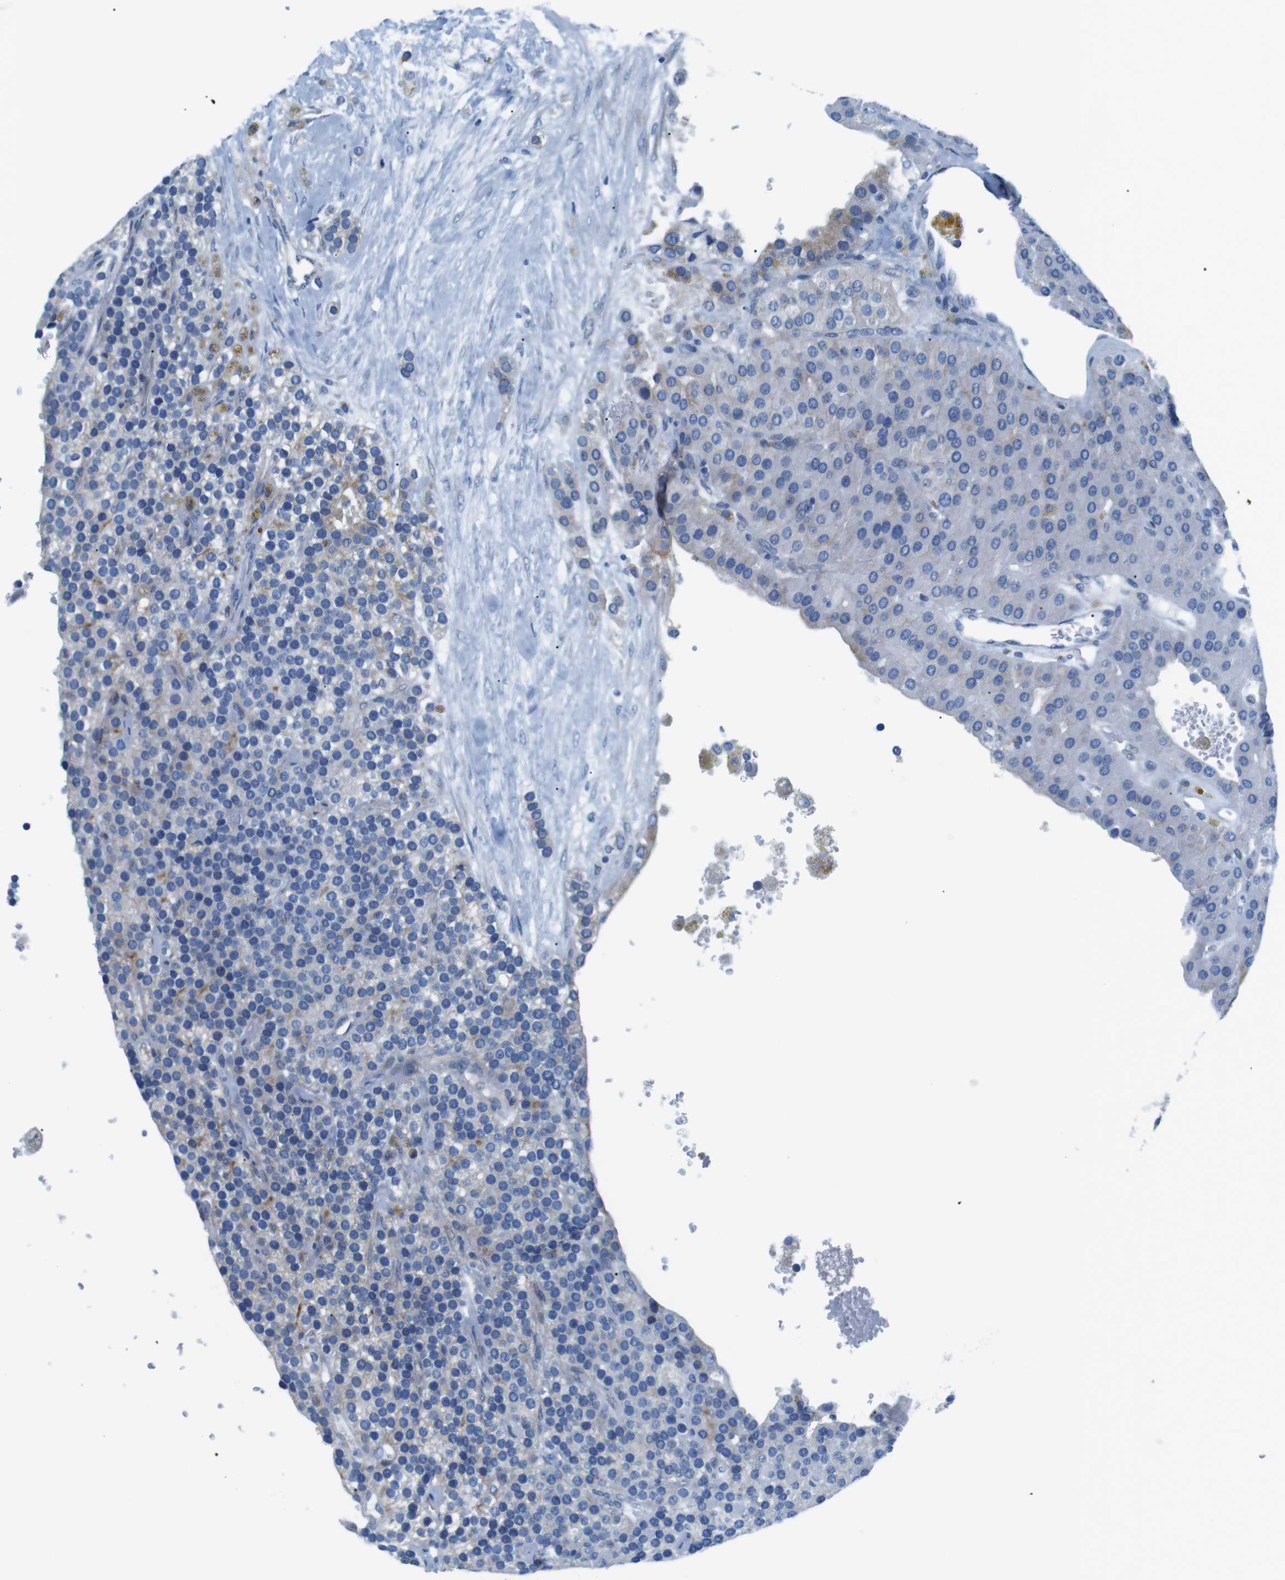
{"staining": {"intensity": "negative", "quantity": "none", "location": "none"}, "tissue": "parathyroid gland", "cell_type": "Glandular cells", "image_type": "normal", "snomed": [{"axis": "morphology", "description": "Normal tissue, NOS"}, {"axis": "morphology", "description": "Adenoma, NOS"}, {"axis": "topography", "description": "Parathyroid gland"}], "caption": "The micrograph exhibits no staining of glandular cells in unremarkable parathyroid gland.", "gene": "MUC2", "patient": {"sex": "female", "age": 86}}